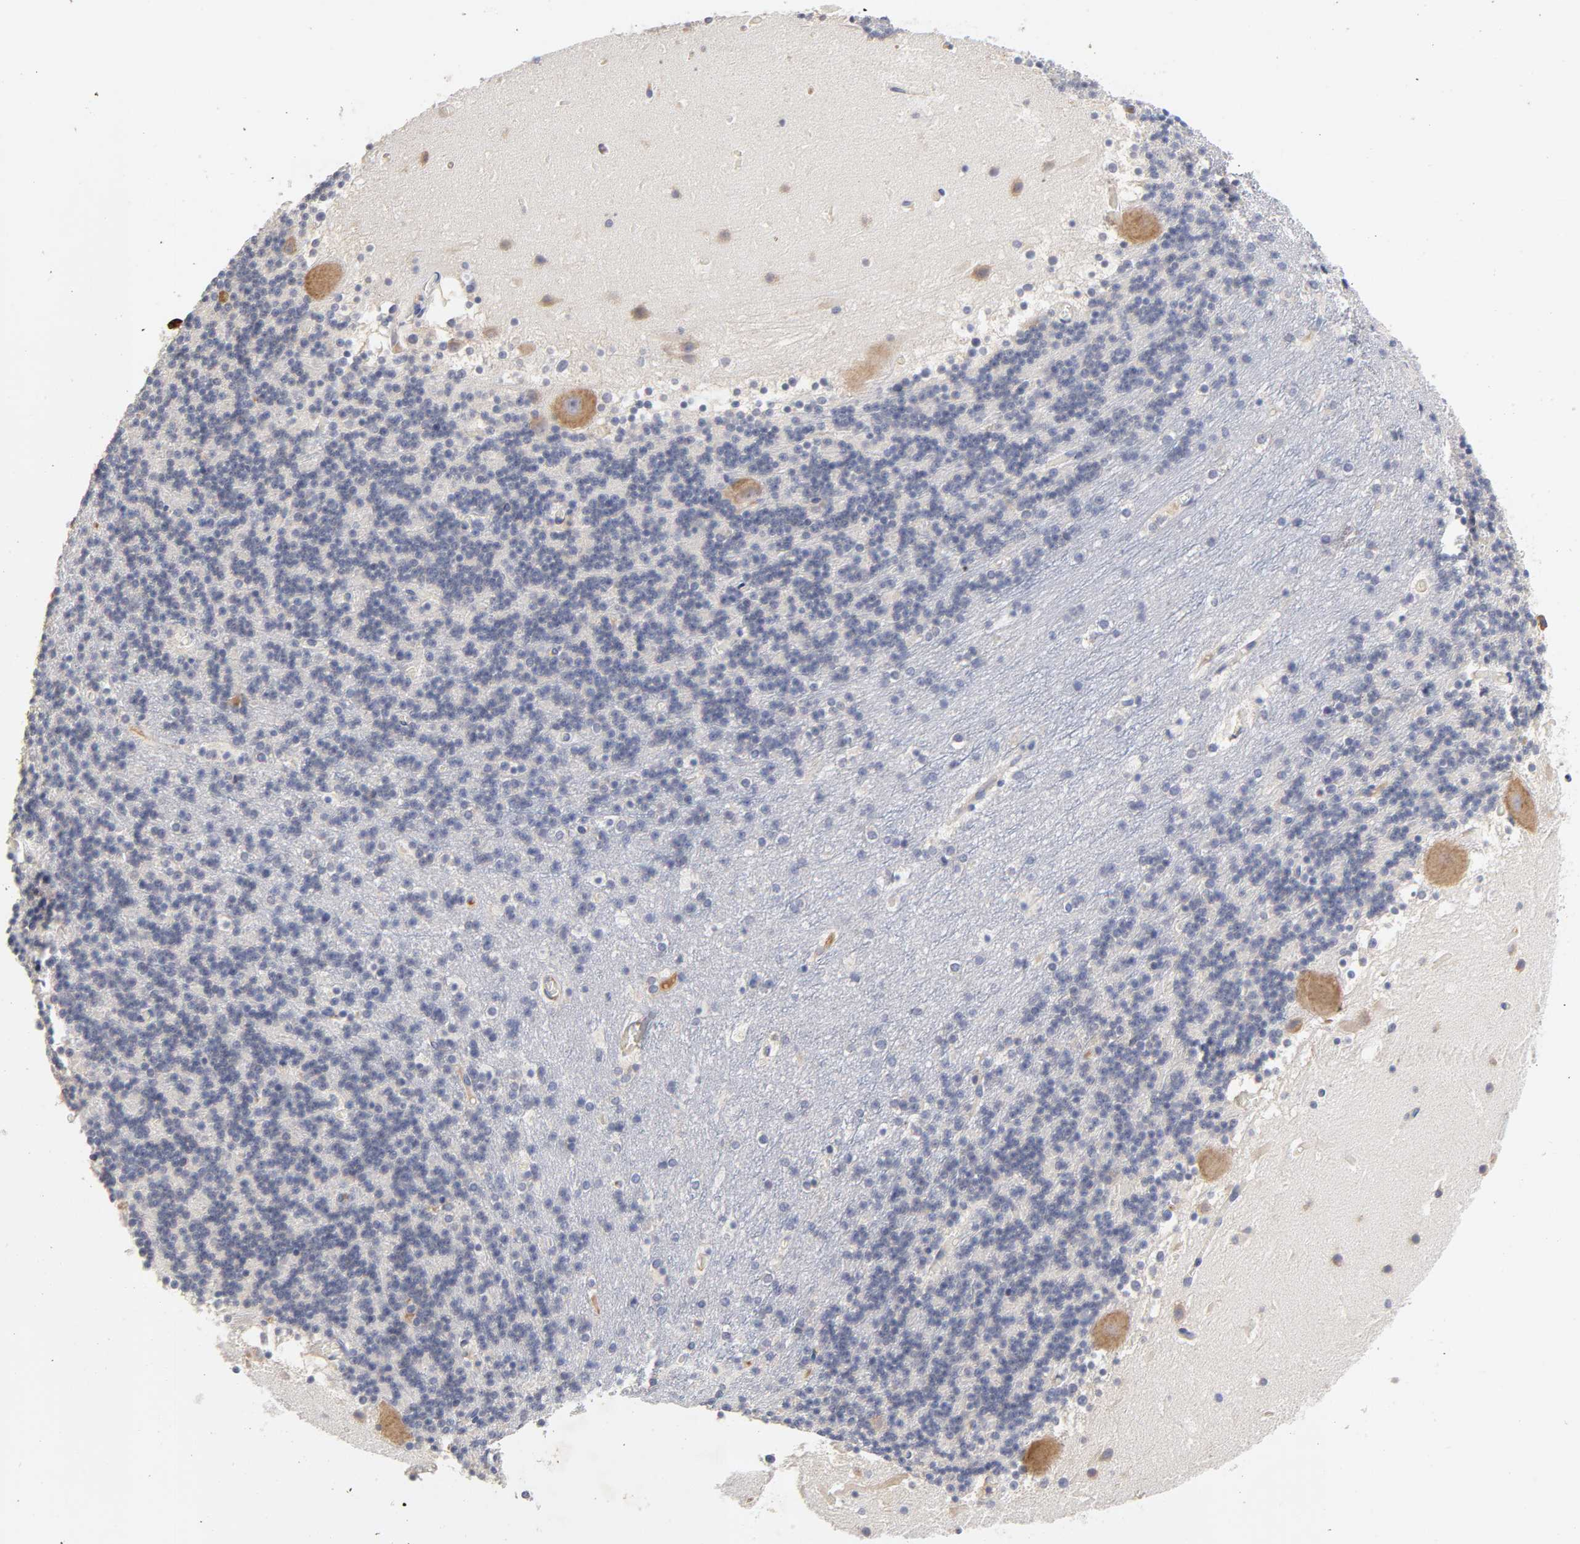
{"staining": {"intensity": "negative", "quantity": "none", "location": "none"}, "tissue": "cerebellum", "cell_type": "Cells in granular layer", "image_type": "normal", "snomed": [{"axis": "morphology", "description": "Normal tissue, NOS"}, {"axis": "topography", "description": "Cerebellum"}], "caption": "The micrograph reveals no staining of cells in granular layer in benign cerebellum.", "gene": "RPS29", "patient": {"sex": "male", "age": 45}}